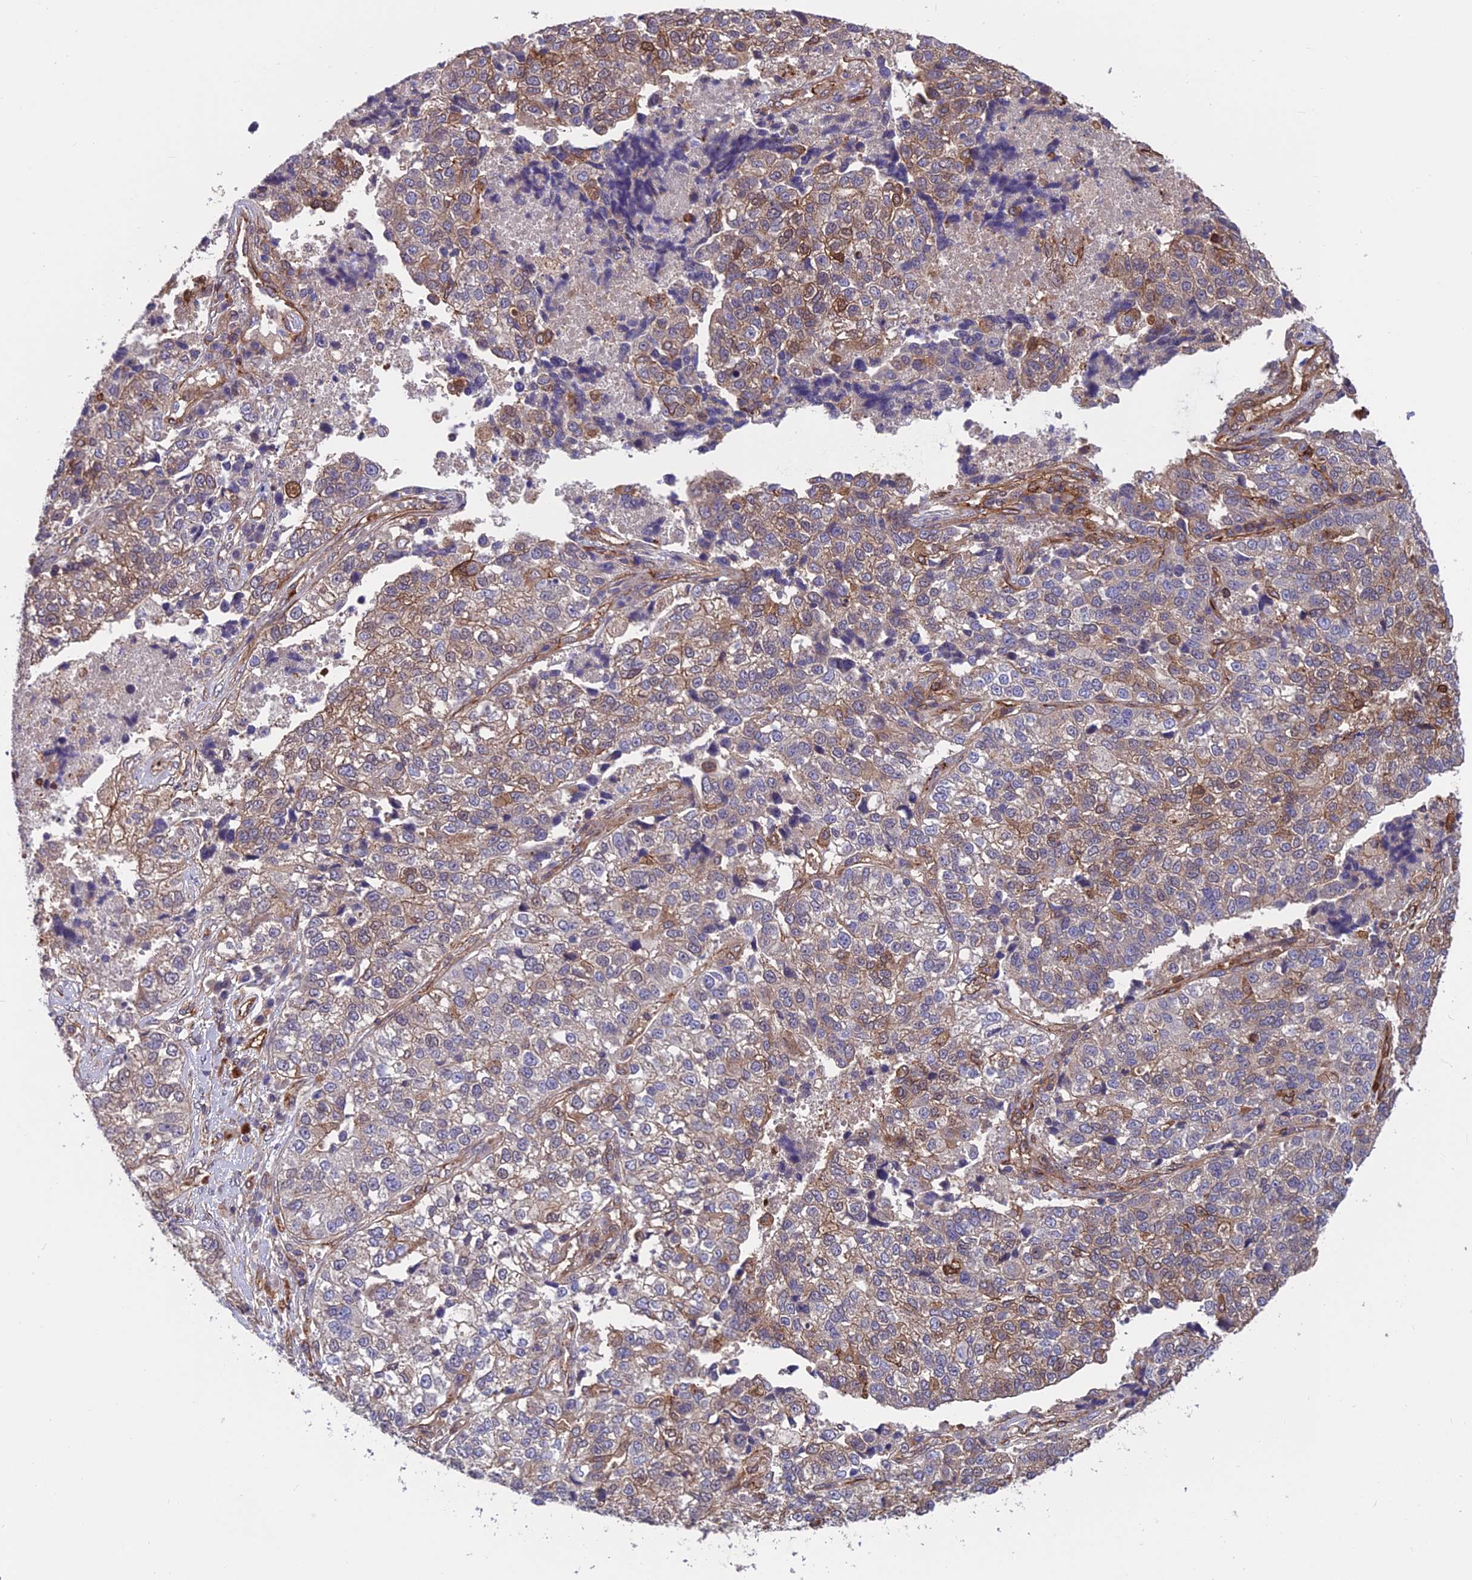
{"staining": {"intensity": "weak", "quantity": "25%-75%", "location": "cytoplasmic/membranous,nuclear"}, "tissue": "lung cancer", "cell_type": "Tumor cells", "image_type": "cancer", "snomed": [{"axis": "morphology", "description": "Adenocarcinoma, NOS"}, {"axis": "topography", "description": "Lung"}], "caption": "Protein staining demonstrates weak cytoplasmic/membranous and nuclear positivity in about 25%-75% of tumor cells in adenocarcinoma (lung).", "gene": "RTN4RL1", "patient": {"sex": "male", "age": 49}}